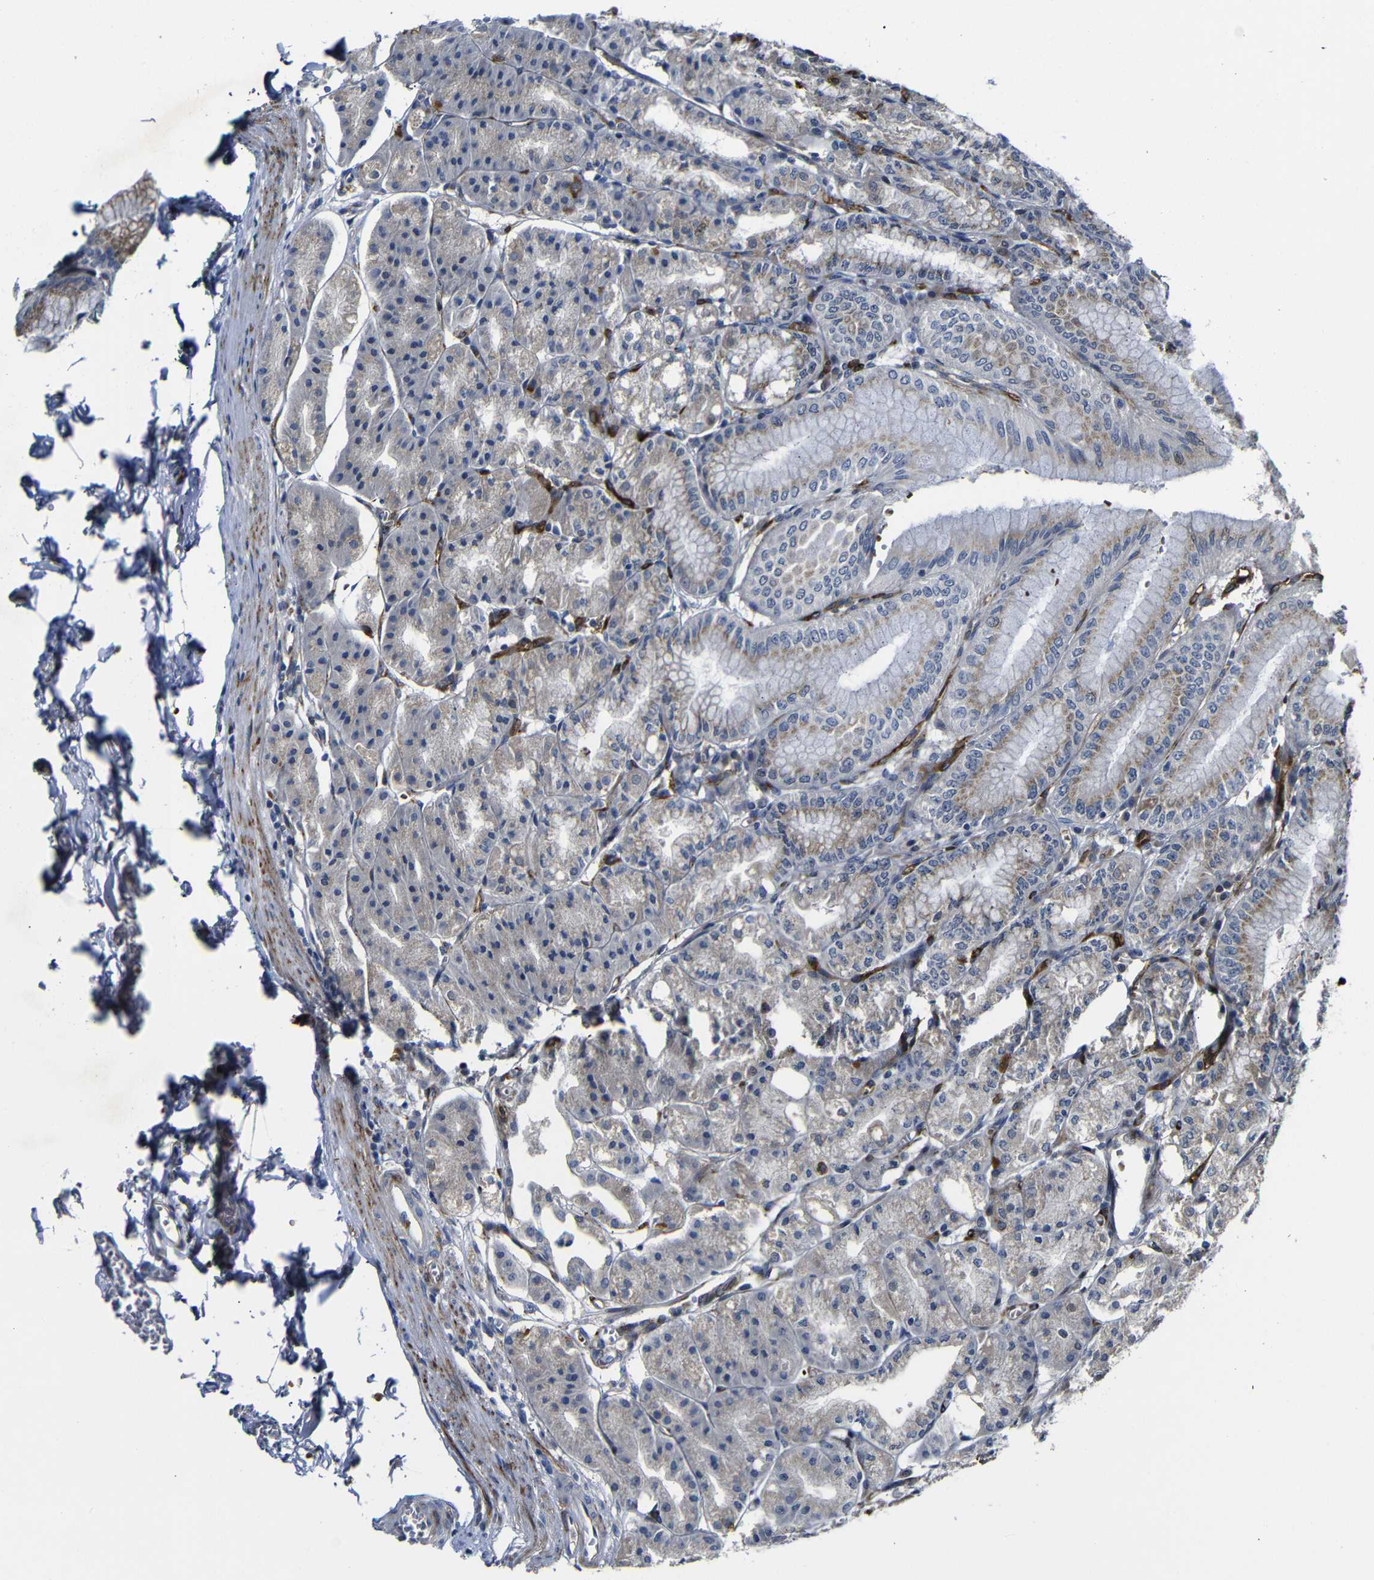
{"staining": {"intensity": "strong", "quantity": "25%-75%", "location": "cytoplasmic/membranous"}, "tissue": "stomach", "cell_type": "Glandular cells", "image_type": "normal", "snomed": [{"axis": "morphology", "description": "Normal tissue, NOS"}, {"axis": "topography", "description": "Stomach, lower"}], "caption": "High-magnification brightfield microscopy of benign stomach stained with DAB (3,3'-diaminobenzidine) (brown) and counterstained with hematoxylin (blue). glandular cells exhibit strong cytoplasmic/membranous staining is identified in approximately25%-75% of cells. Nuclei are stained in blue.", "gene": "PARP14", "patient": {"sex": "male", "age": 71}}